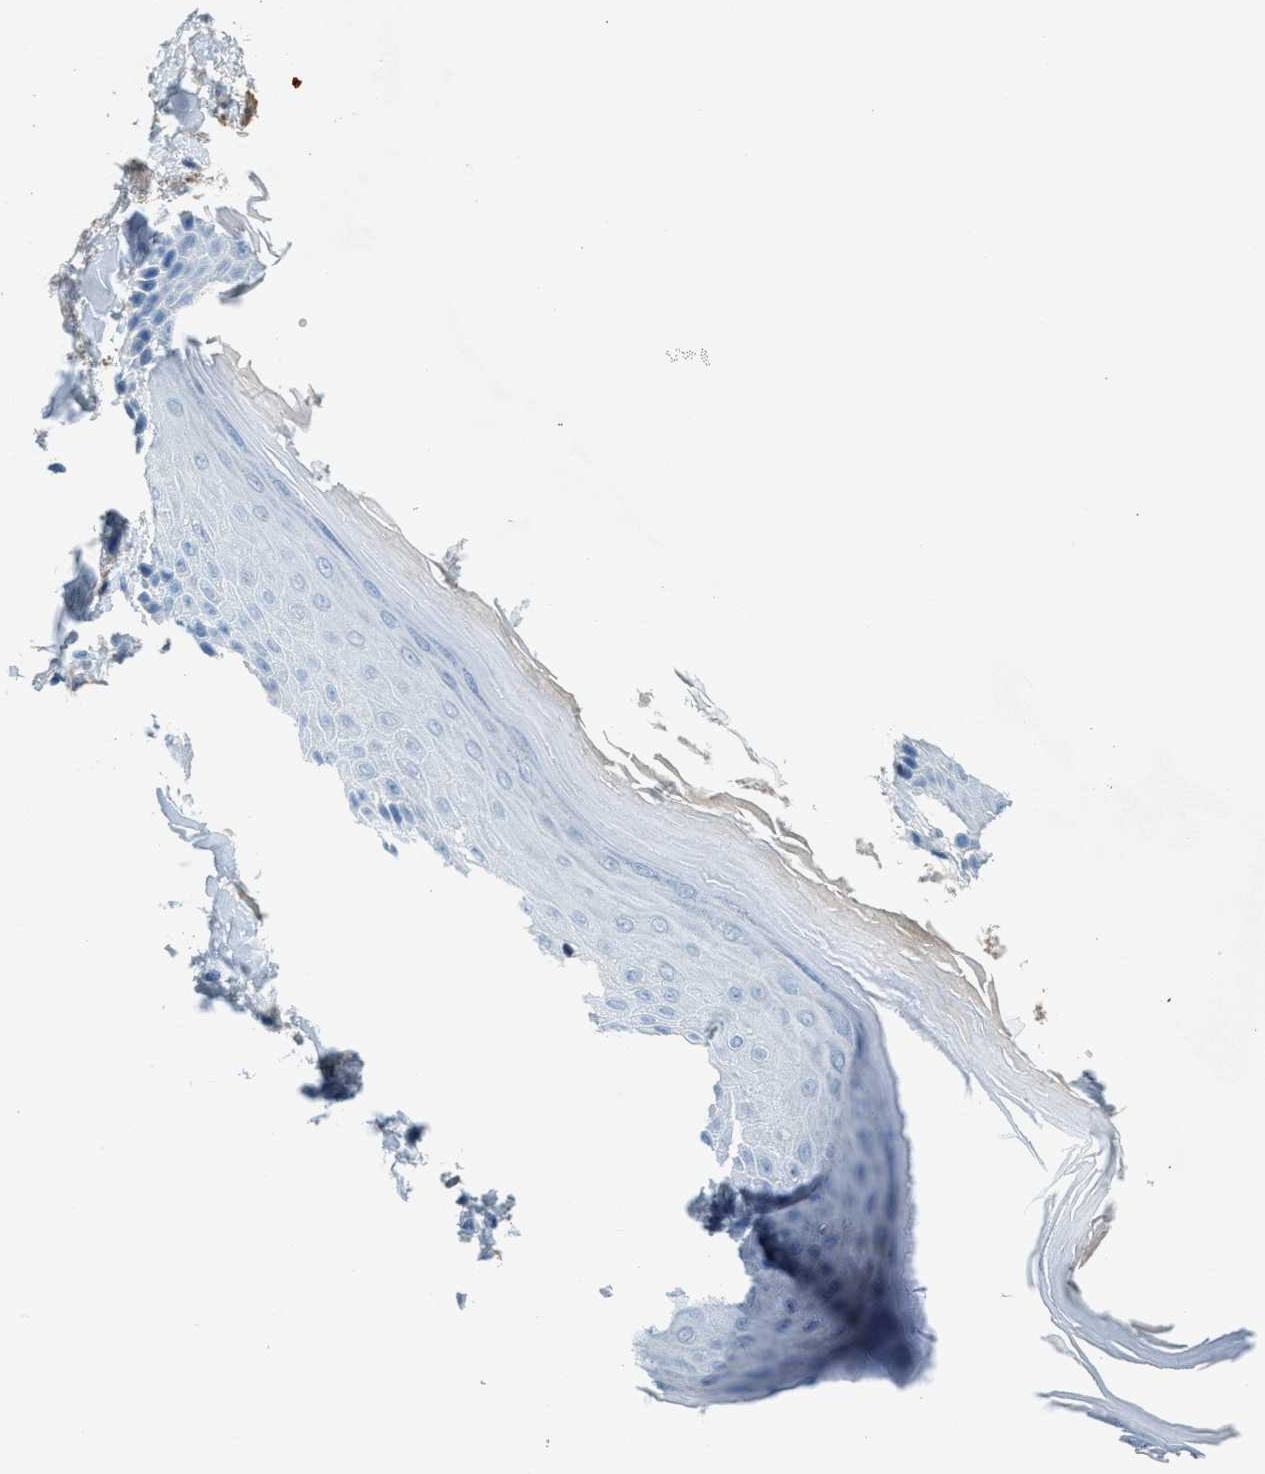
{"staining": {"intensity": "negative", "quantity": "none", "location": "none"}, "tissue": "skin", "cell_type": "Epidermal cells", "image_type": "normal", "snomed": [{"axis": "morphology", "description": "Normal tissue, NOS"}, {"axis": "topography", "description": "Vulva"}], "caption": "Skin was stained to show a protein in brown. There is no significant staining in epidermal cells. (Immunohistochemistry, brightfield microscopy, high magnification).", "gene": "KLHL8", "patient": {"sex": "female", "age": 73}}